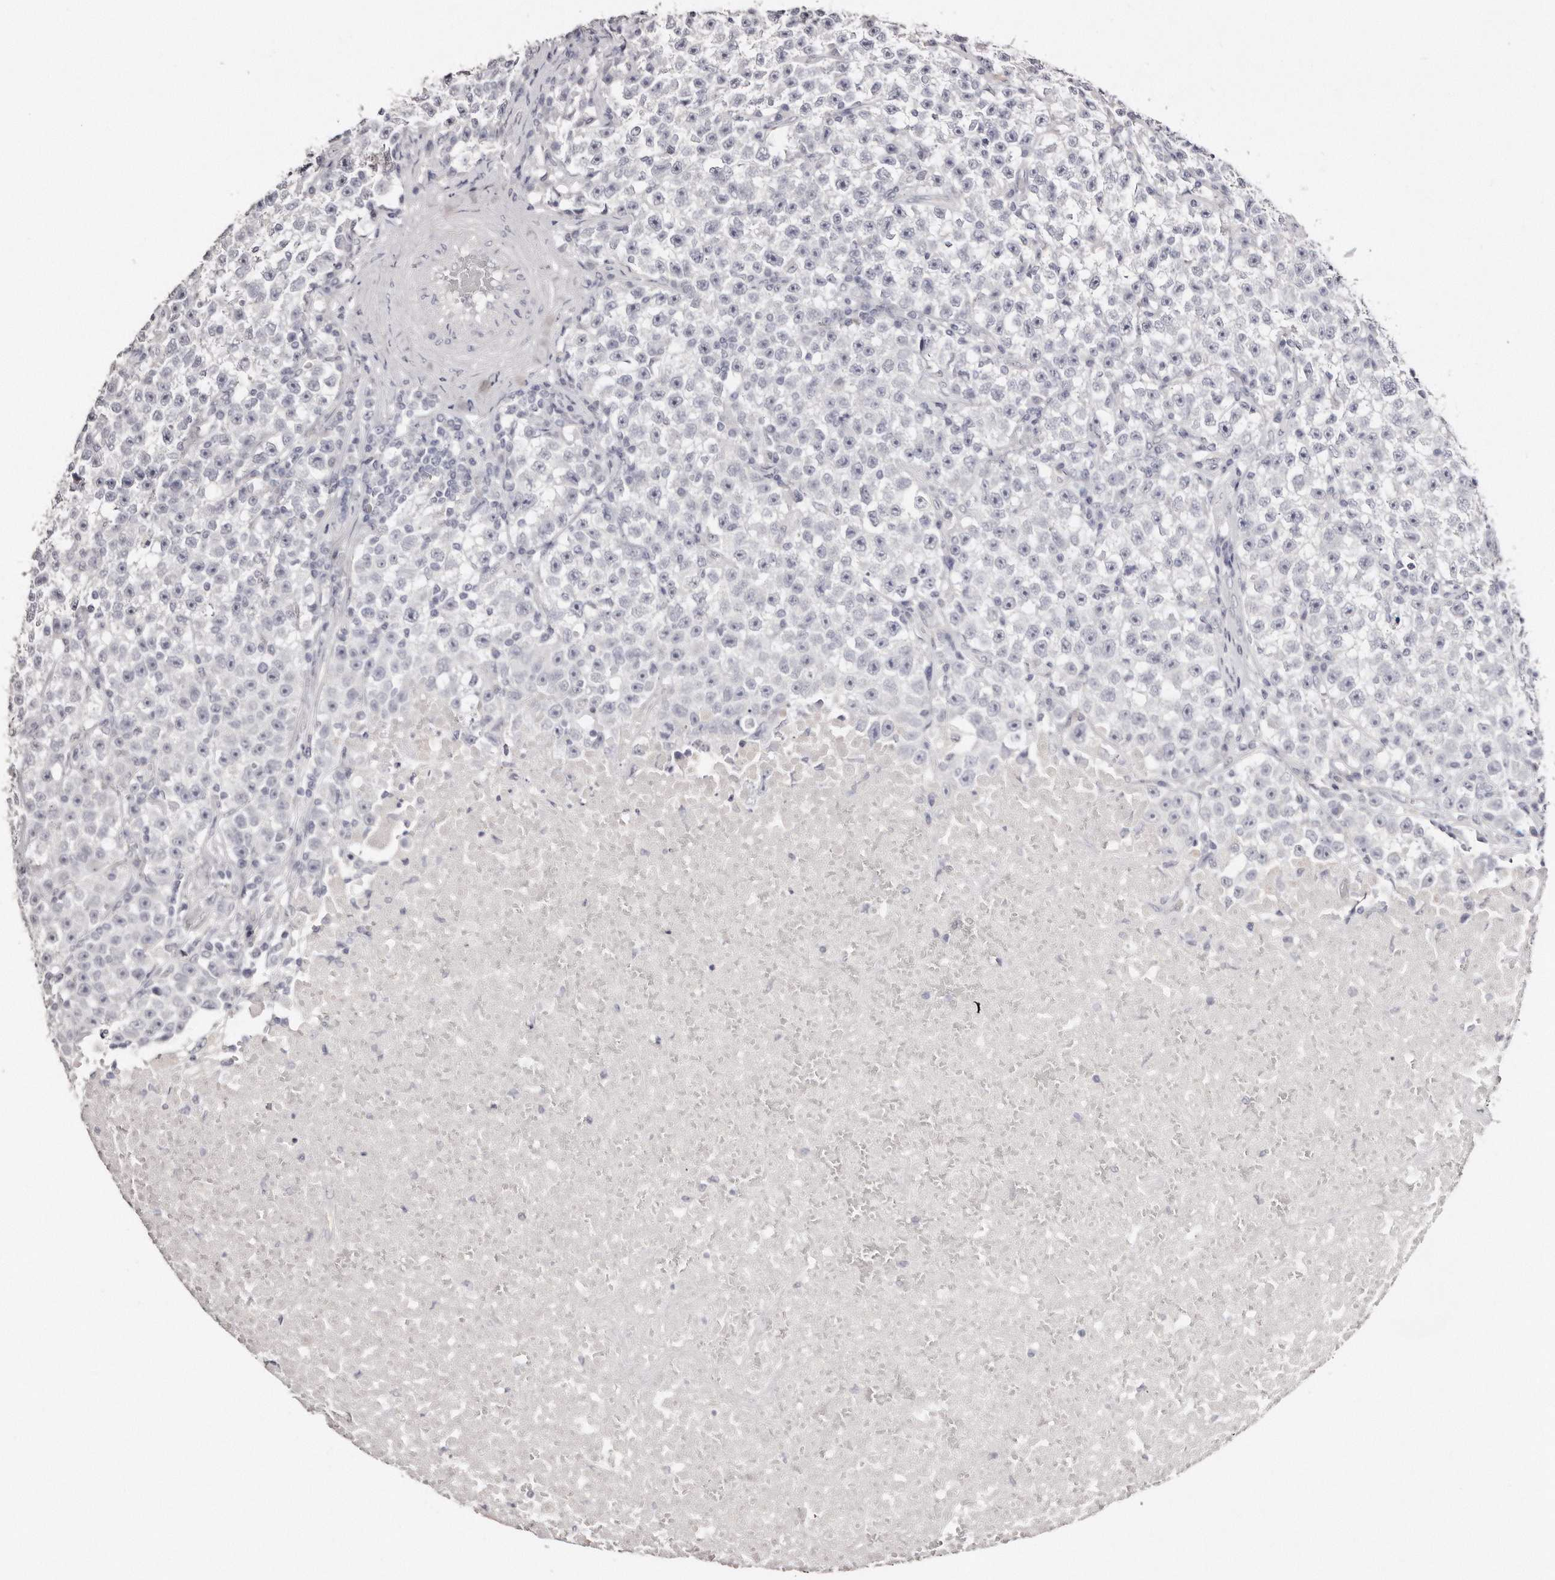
{"staining": {"intensity": "negative", "quantity": "none", "location": "none"}, "tissue": "testis cancer", "cell_type": "Tumor cells", "image_type": "cancer", "snomed": [{"axis": "morphology", "description": "Seminoma, NOS"}, {"axis": "topography", "description": "Testis"}], "caption": "A histopathology image of human testis cancer (seminoma) is negative for staining in tumor cells. (Stains: DAB (3,3'-diaminobenzidine) IHC with hematoxylin counter stain, Microscopy: brightfield microscopy at high magnification).", "gene": "AKNAD1", "patient": {"sex": "male", "age": 22}}